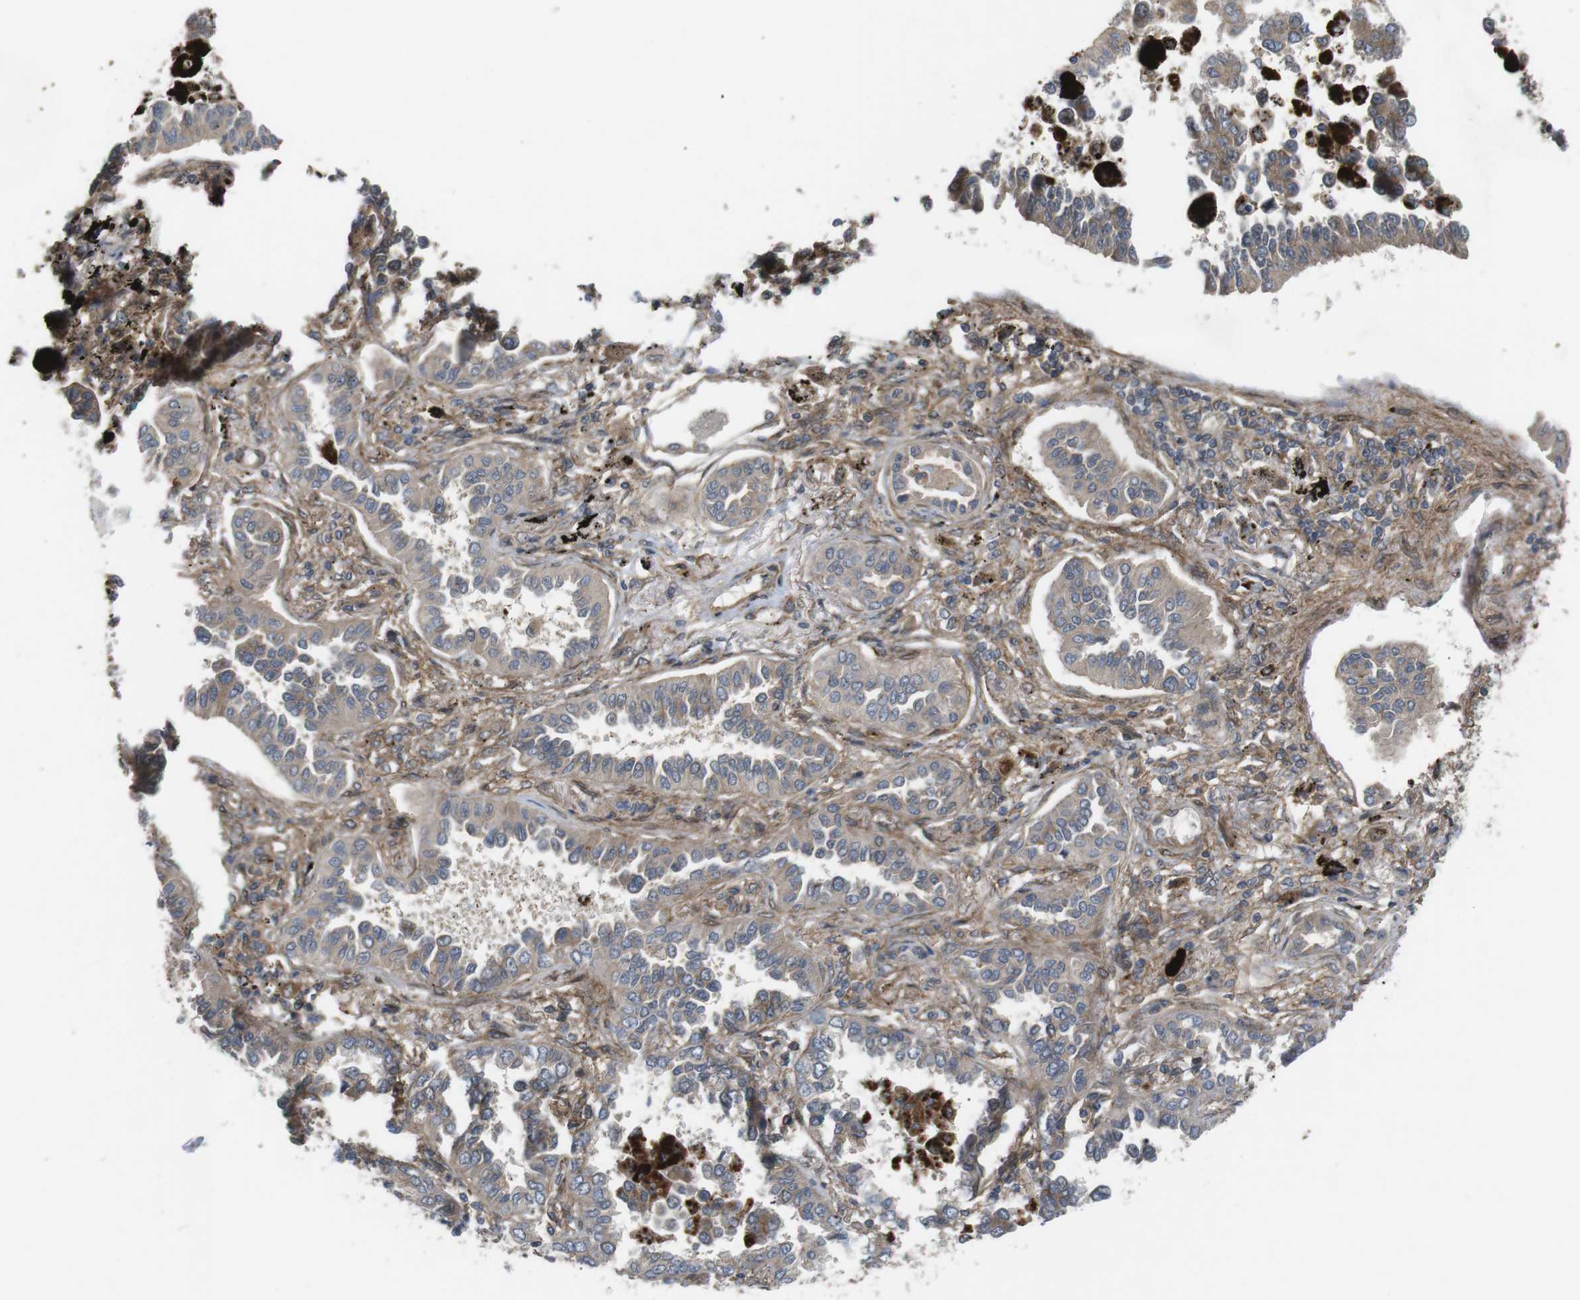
{"staining": {"intensity": "moderate", "quantity": ">75%", "location": "cytoplasmic/membranous"}, "tissue": "lung cancer", "cell_type": "Tumor cells", "image_type": "cancer", "snomed": [{"axis": "morphology", "description": "Normal tissue, NOS"}, {"axis": "morphology", "description": "Adenocarcinoma, NOS"}, {"axis": "topography", "description": "Lung"}], "caption": "Human lung cancer stained for a protein (brown) reveals moderate cytoplasmic/membranous positive positivity in approximately >75% of tumor cells.", "gene": "KANK2", "patient": {"sex": "male", "age": 59}}